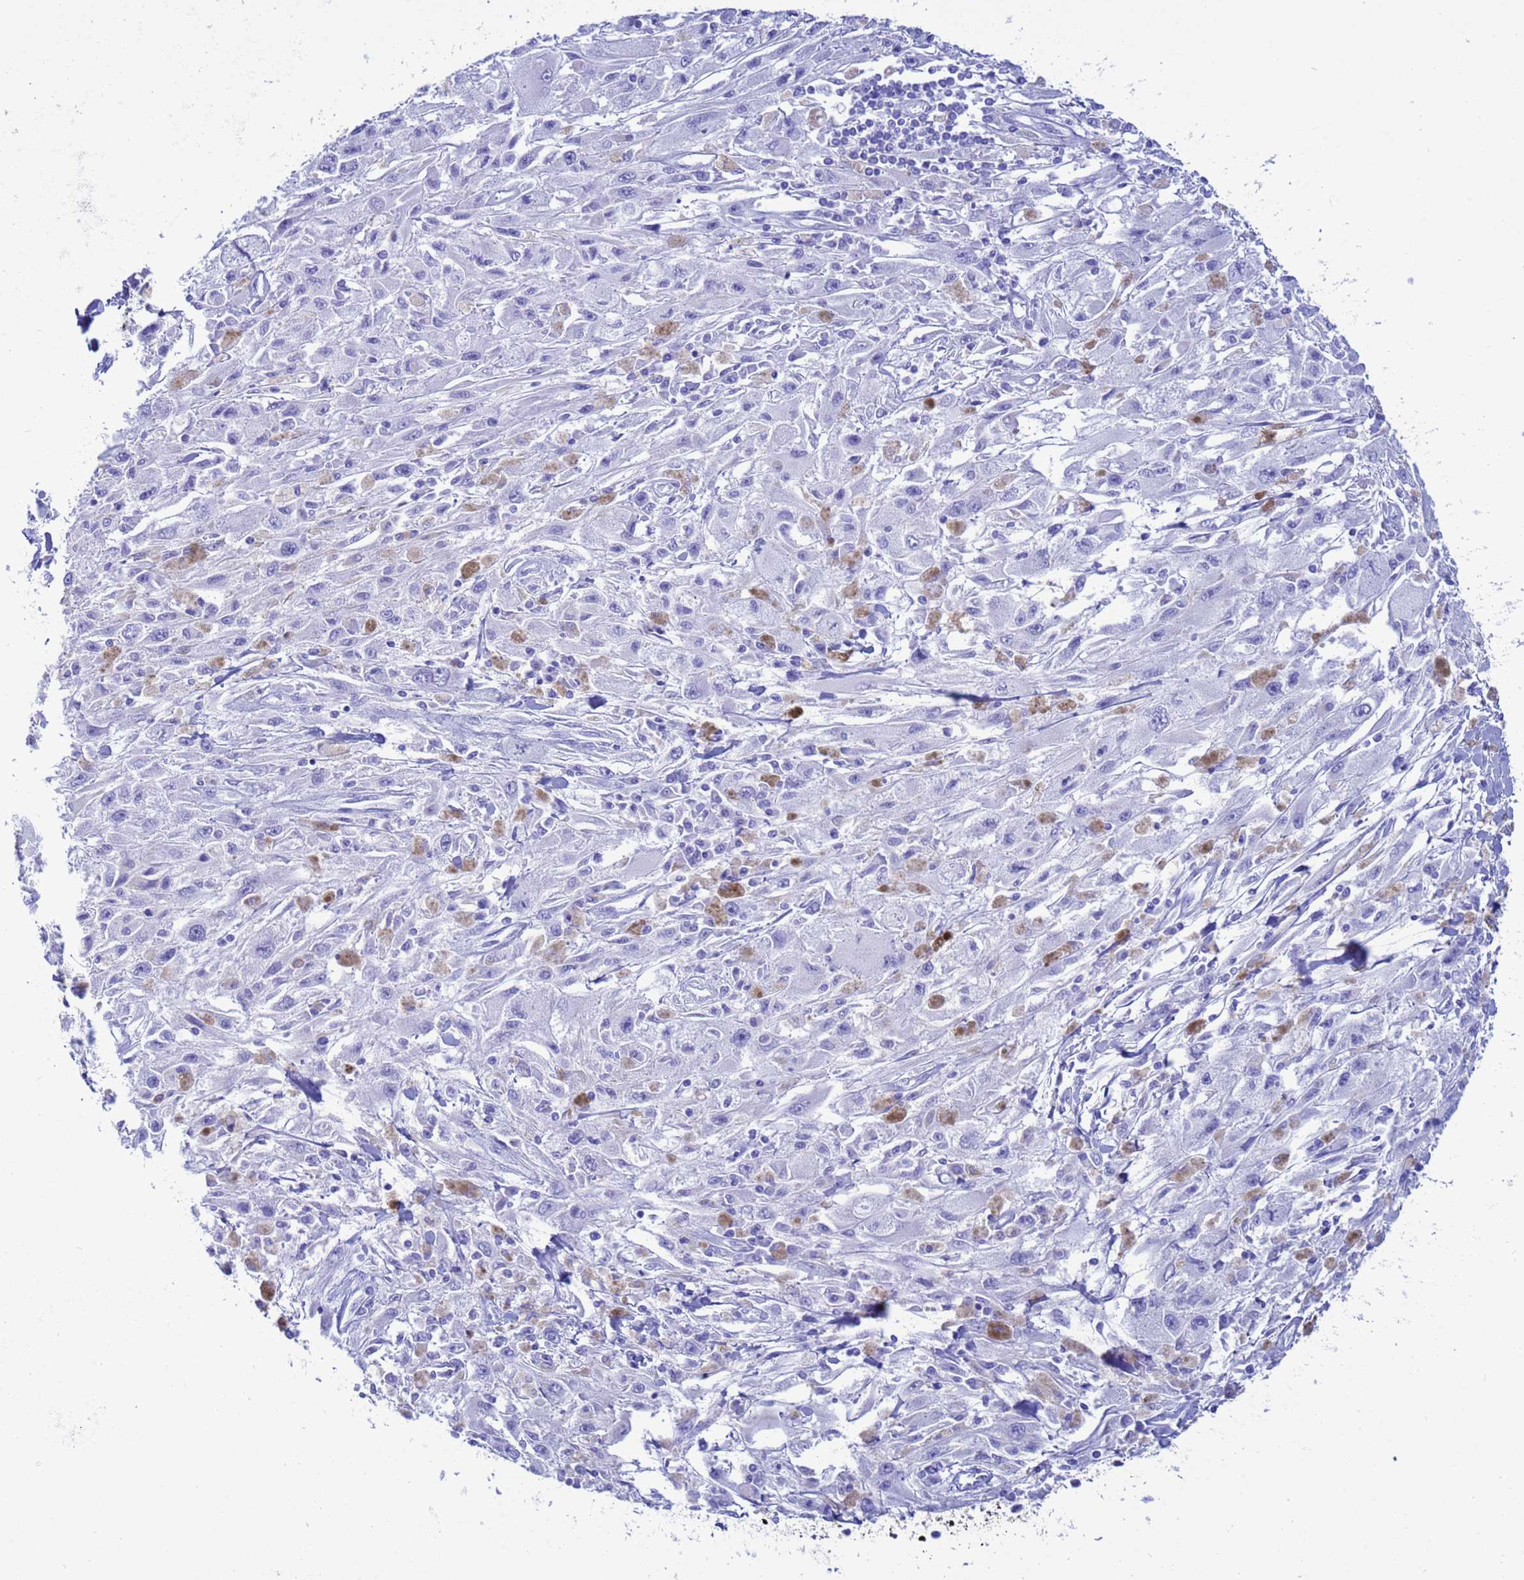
{"staining": {"intensity": "negative", "quantity": "none", "location": "none"}, "tissue": "melanoma", "cell_type": "Tumor cells", "image_type": "cancer", "snomed": [{"axis": "morphology", "description": "Malignant melanoma, Metastatic site"}, {"axis": "topography", "description": "Skin"}], "caption": "A micrograph of malignant melanoma (metastatic site) stained for a protein shows no brown staining in tumor cells.", "gene": "AKR1C2", "patient": {"sex": "male", "age": 53}}